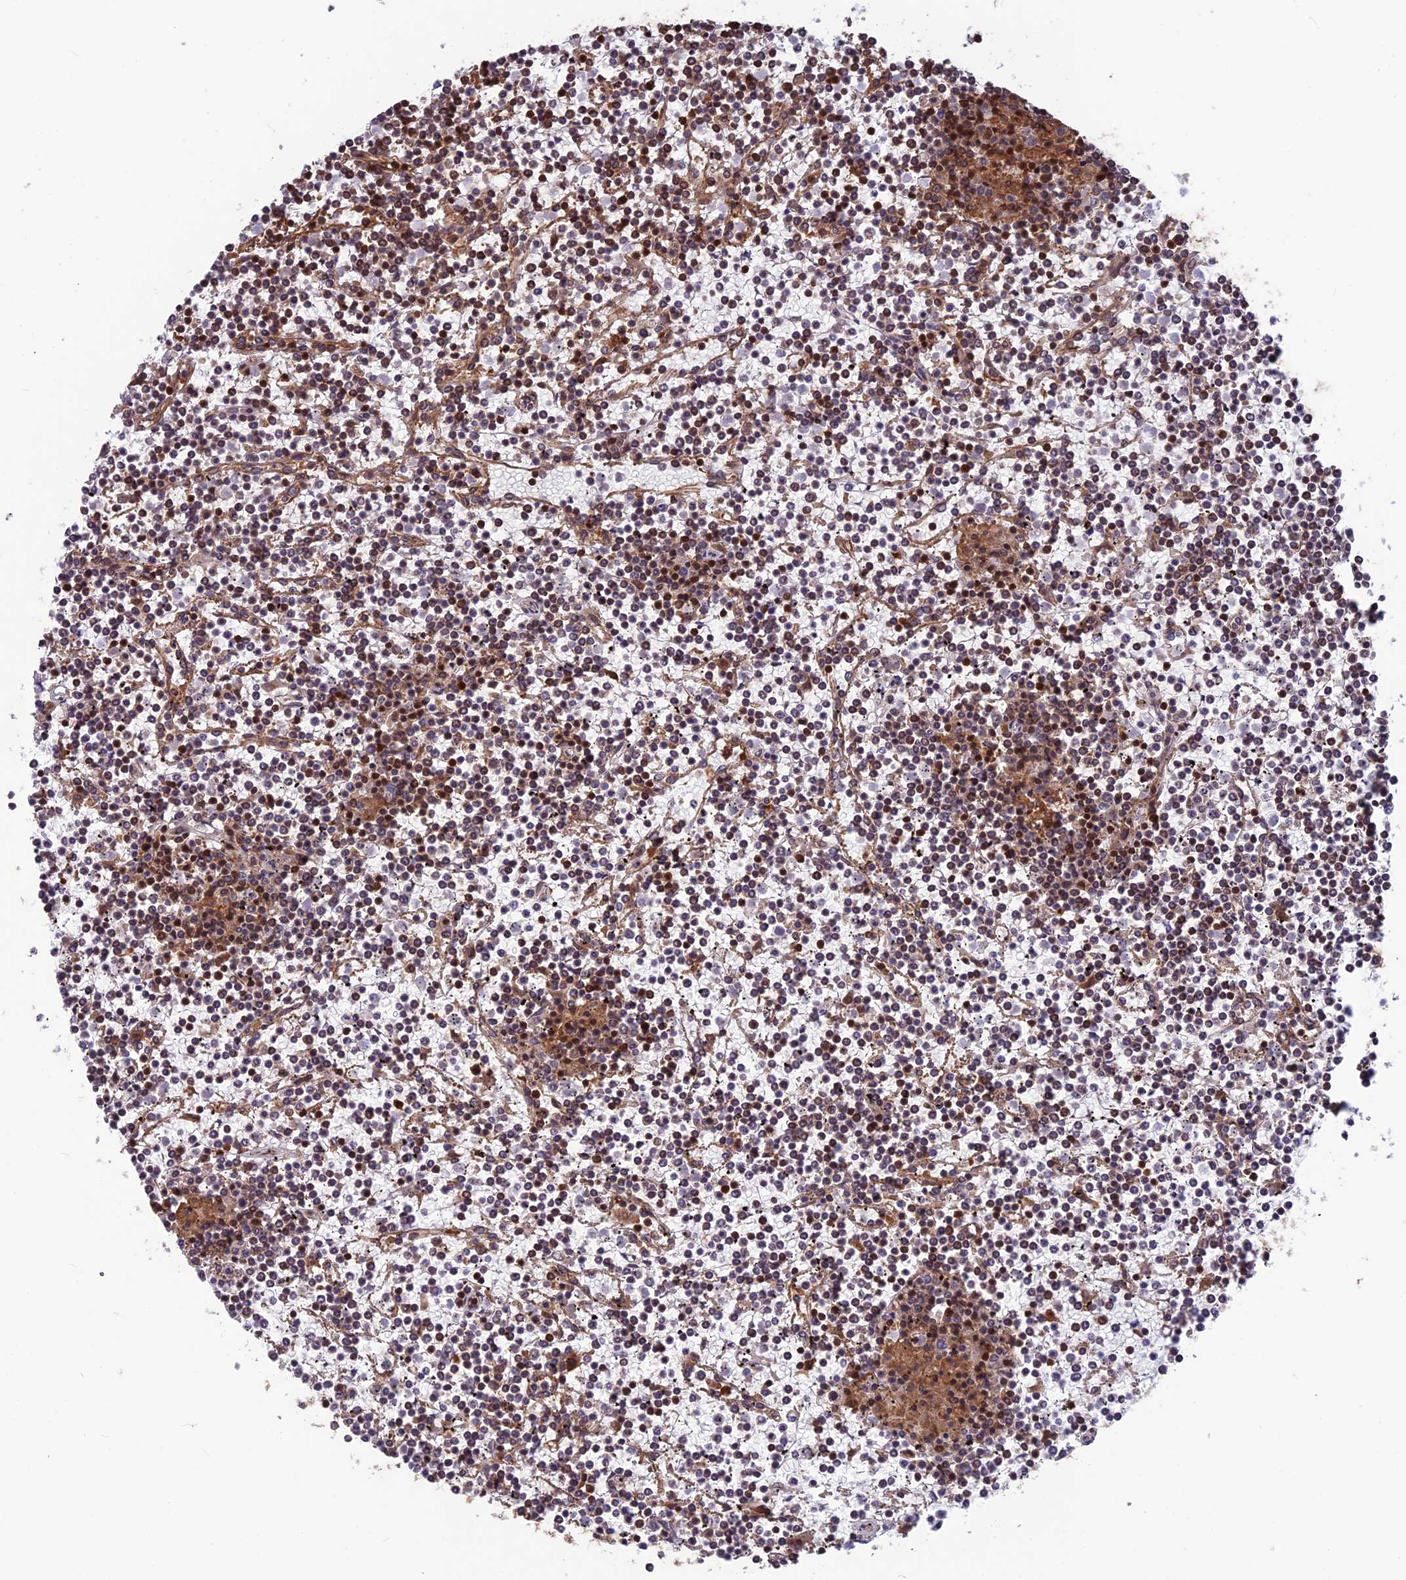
{"staining": {"intensity": "moderate", "quantity": "25%-75%", "location": "cytoplasmic/membranous"}, "tissue": "lymphoma", "cell_type": "Tumor cells", "image_type": "cancer", "snomed": [{"axis": "morphology", "description": "Malignant lymphoma, non-Hodgkin's type, Low grade"}, {"axis": "topography", "description": "Spleen"}], "caption": "Tumor cells exhibit medium levels of moderate cytoplasmic/membranous positivity in about 25%-75% of cells in low-grade malignant lymphoma, non-Hodgkin's type.", "gene": "WDR1", "patient": {"sex": "female", "age": 19}}